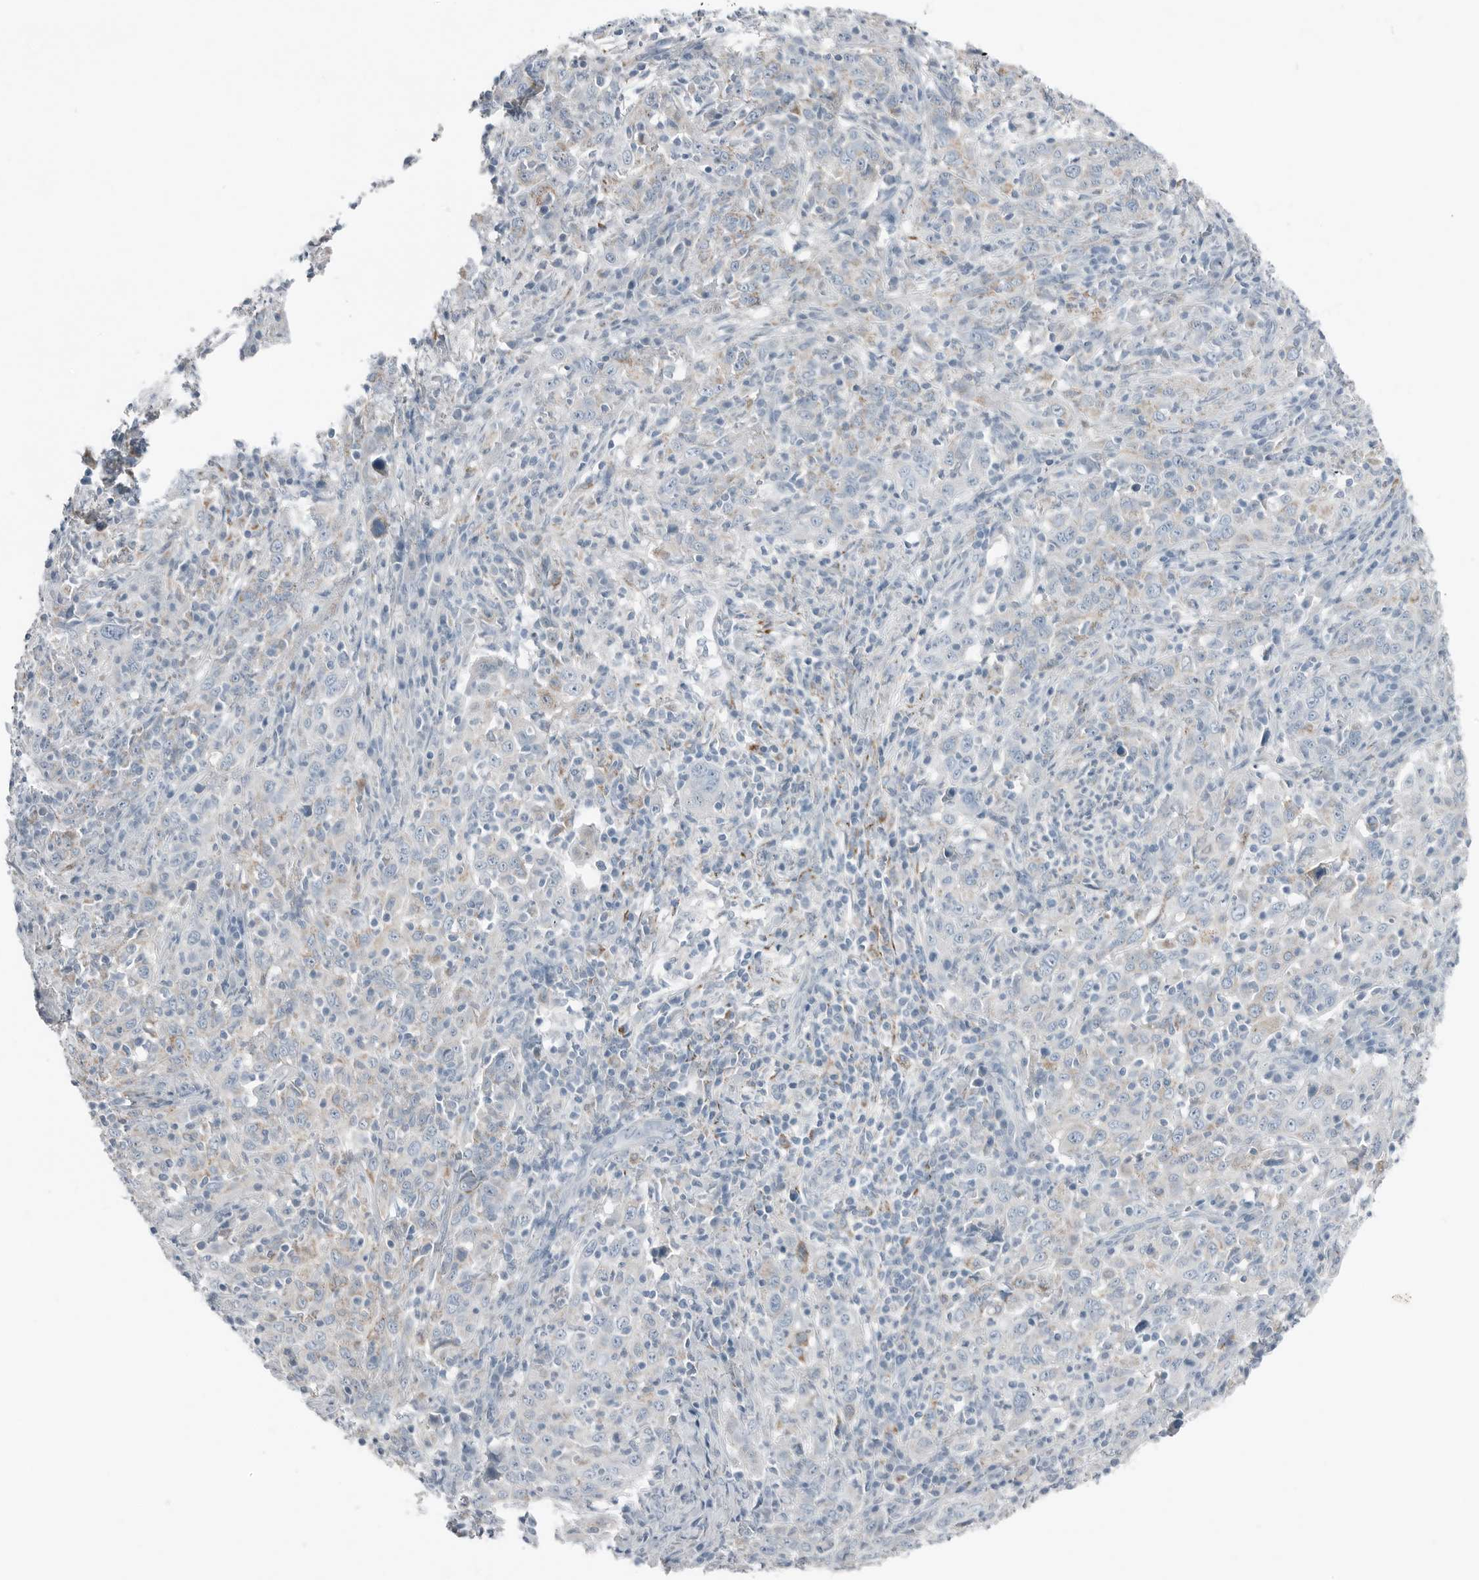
{"staining": {"intensity": "negative", "quantity": "none", "location": "none"}, "tissue": "cervical cancer", "cell_type": "Tumor cells", "image_type": "cancer", "snomed": [{"axis": "morphology", "description": "Squamous cell carcinoma, NOS"}, {"axis": "topography", "description": "Cervix"}], "caption": "This is an IHC photomicrograph of human cervical cancer (squamous cell carcinoma). There is no staining in tumor cells.", "gene": "SERPINB7", "patient": {"sex": "female", "age": 46}}